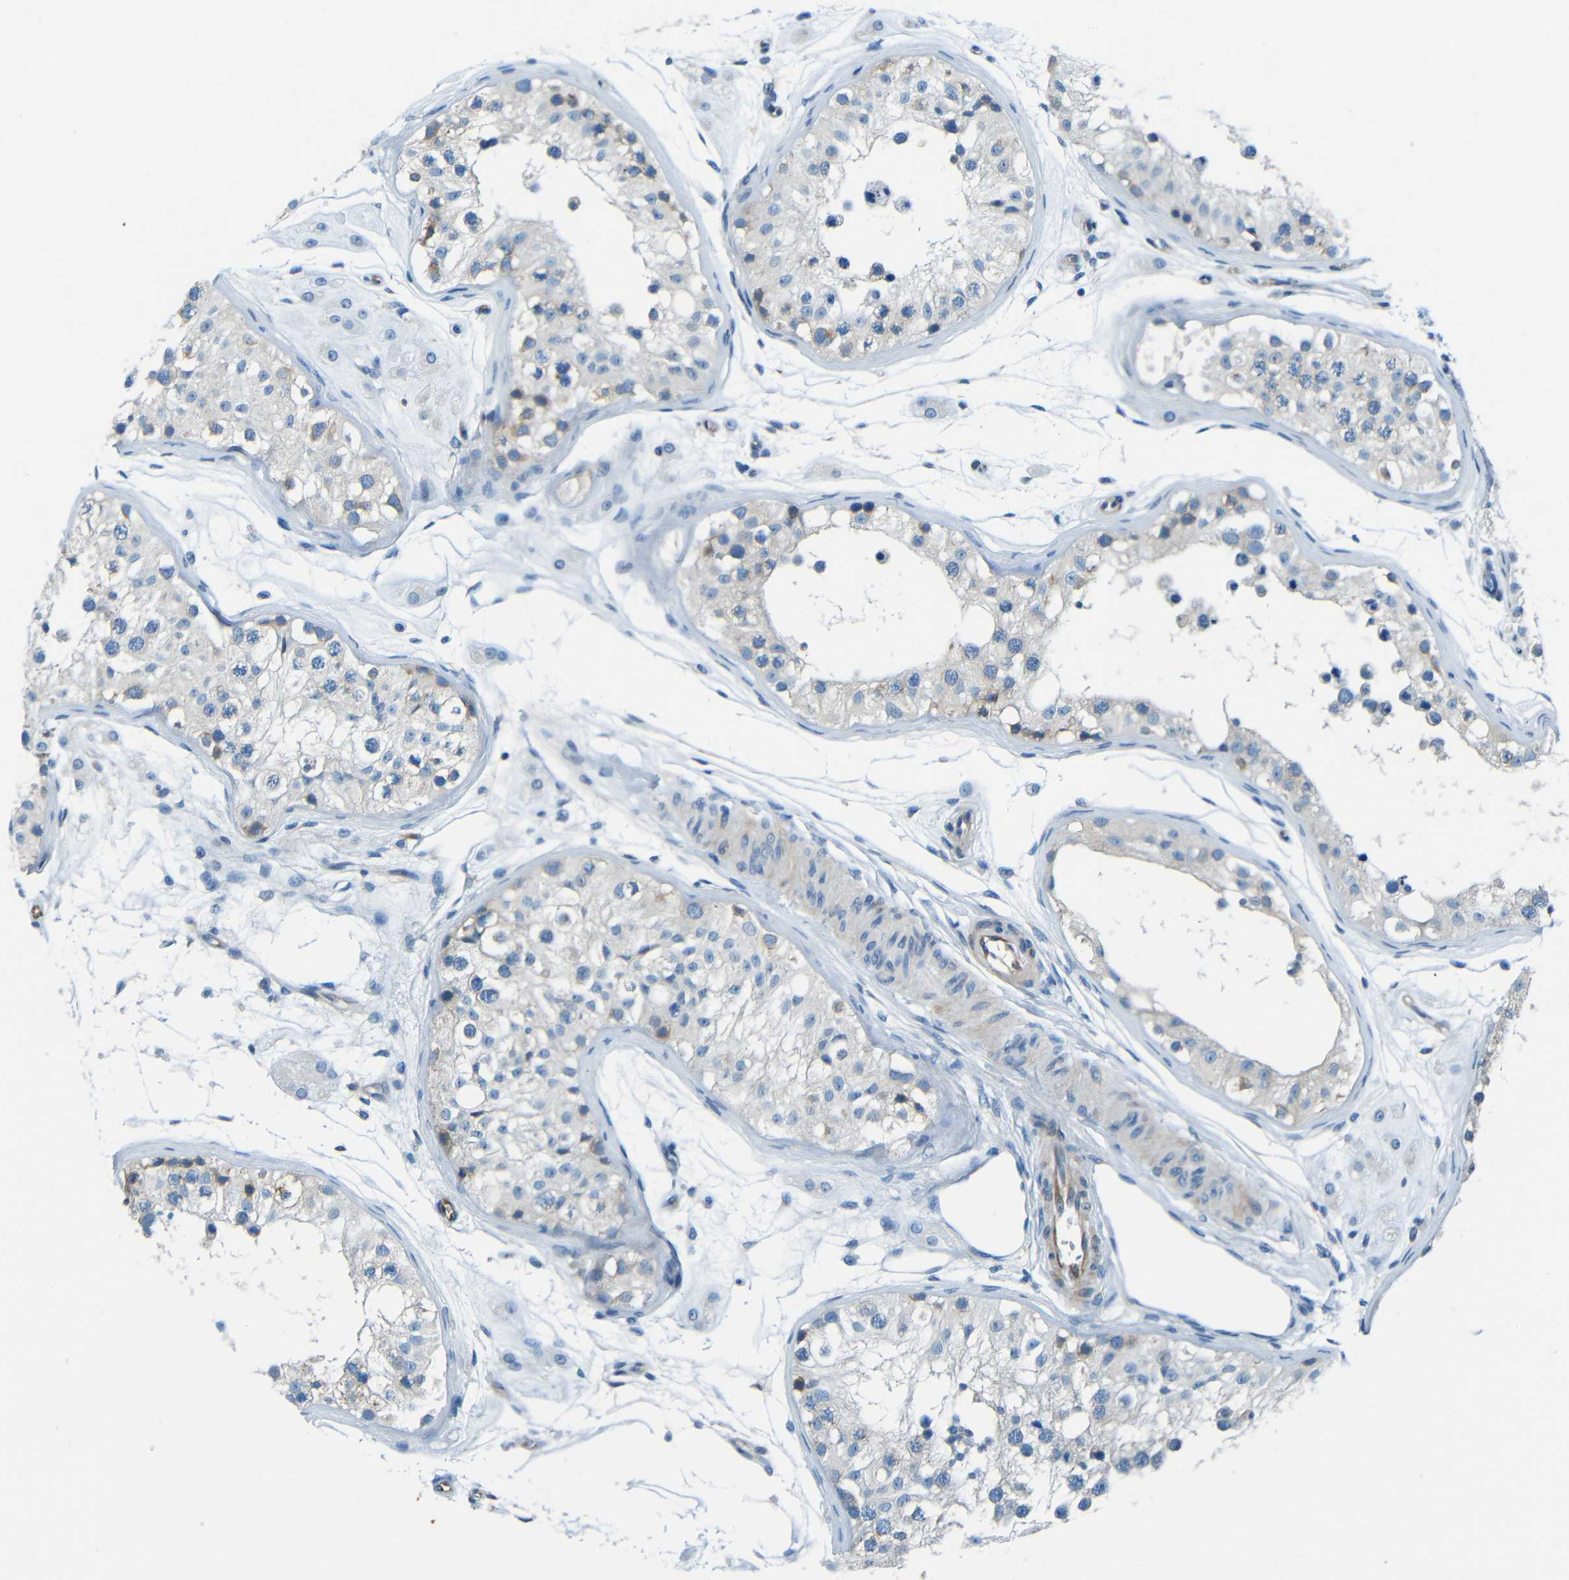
{"staining": {"intensity": "negative", "quantity": "none", "location": "none"}, "tissue": "testis", "cell_type": "Cells in seminiferous ducts", "image_type": "normal", "snomed": [{"axis": "morphology", "description": "Normal tissue, NOS"}, {"axis": "morphology", "description": "Adenocarcinoma, metastatic, NOS"}, {"axis": "topography", "description": "Testis"}], "caption": "The image shows no significant staining in cells in seminiferous ducts of testis. Nuclei are stained in blue.", "gene": "MAP2", "patient": {"sex": "male", "age": 26}}